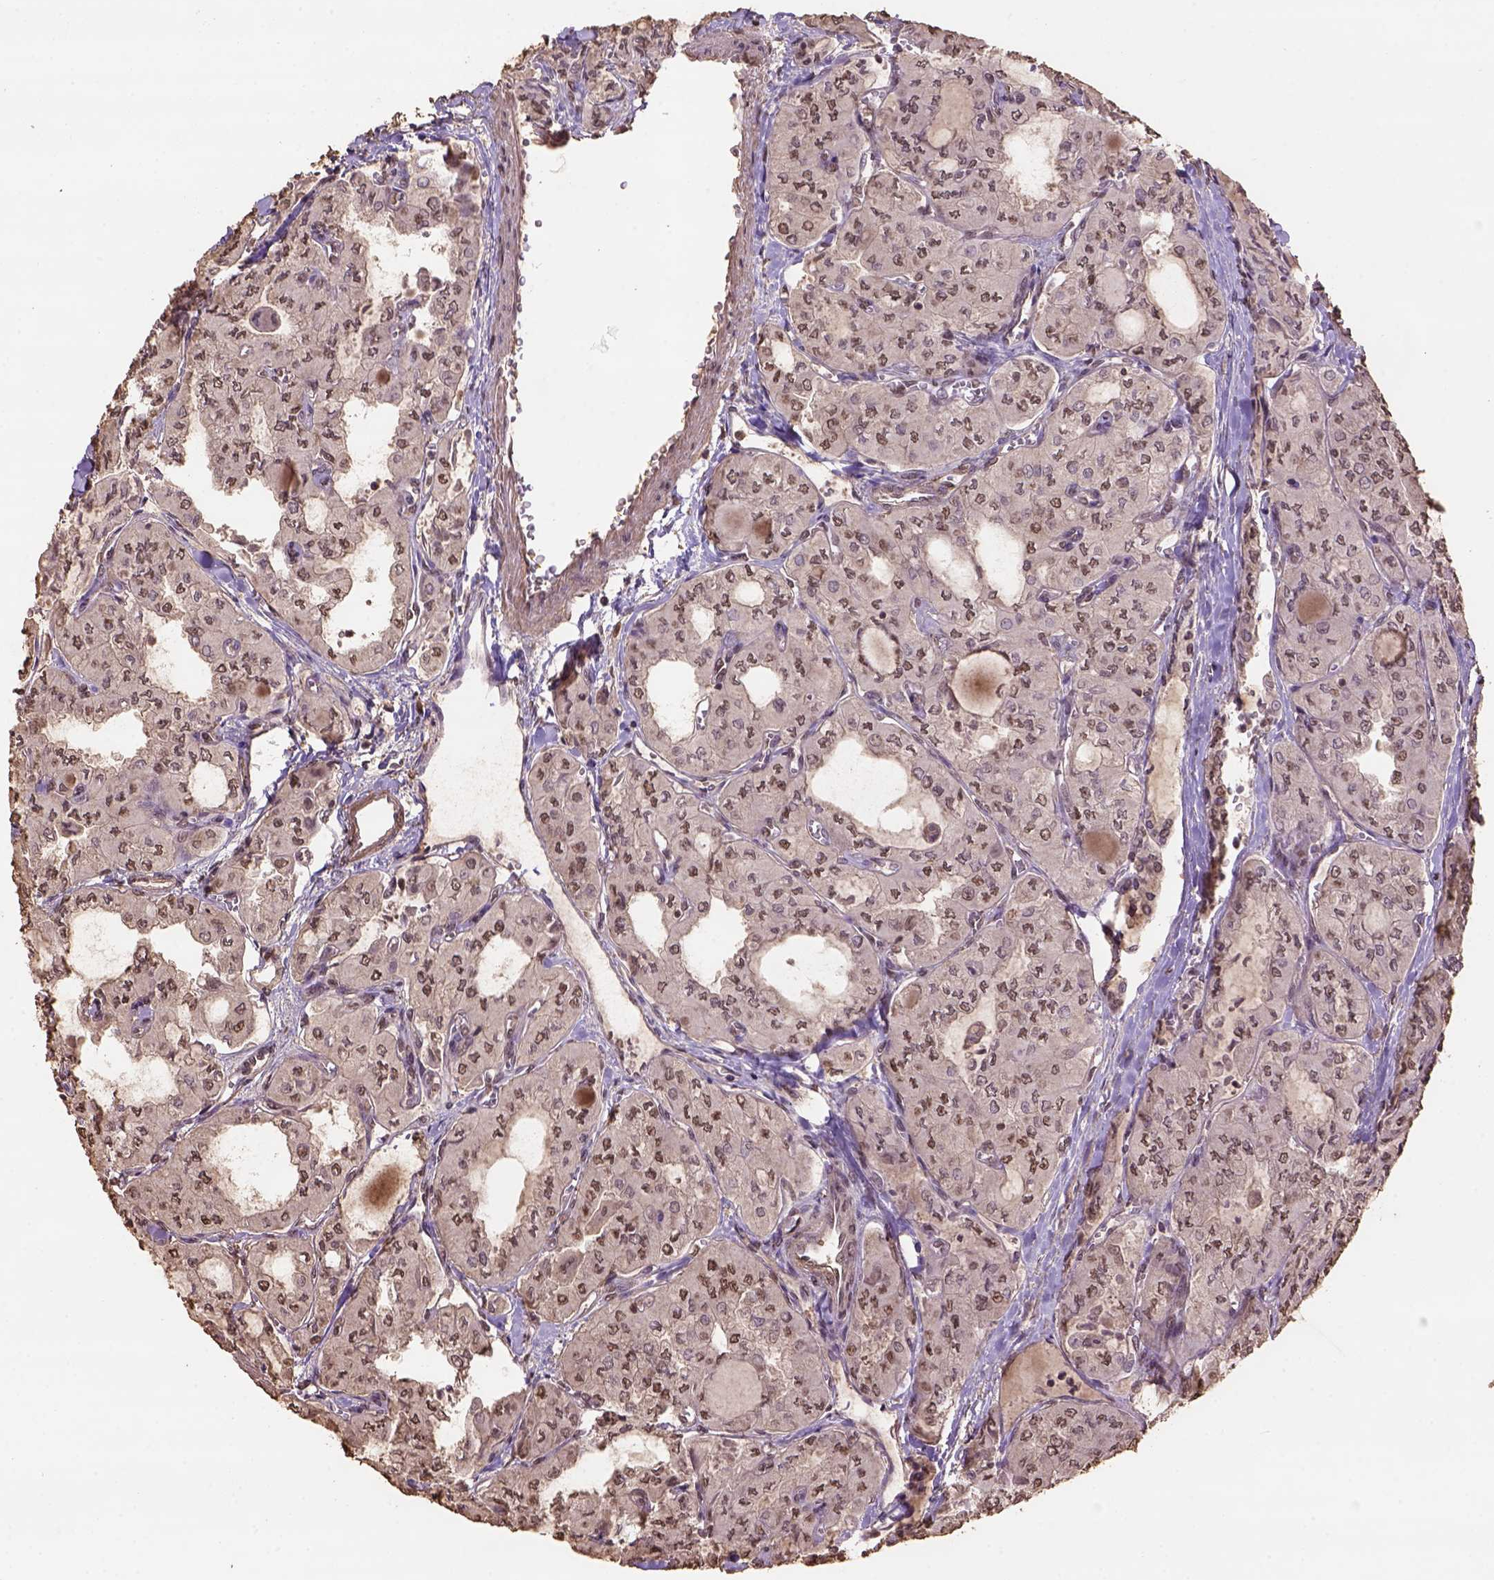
{"staining": {"intensity": "moderate", "quantity": "25%-75%", "location": "nuclear"}, "tissue": "thyroid cancer", "cell_type": "Tumor cells", "image_type": "cancer", "snomed": [{"axis": "morphology", "description": "Papillary adenocarcinoma, NOS"}, {"axis": "topography", "description": "Thyroid gland"}], "caption": "Thyroid cancer tissue exhibits moderate nuclear positivity in approximately 25%-75% of tumor cells", "gene": "CSTF2T", "patient": {"sex": "male", "age": 20}}